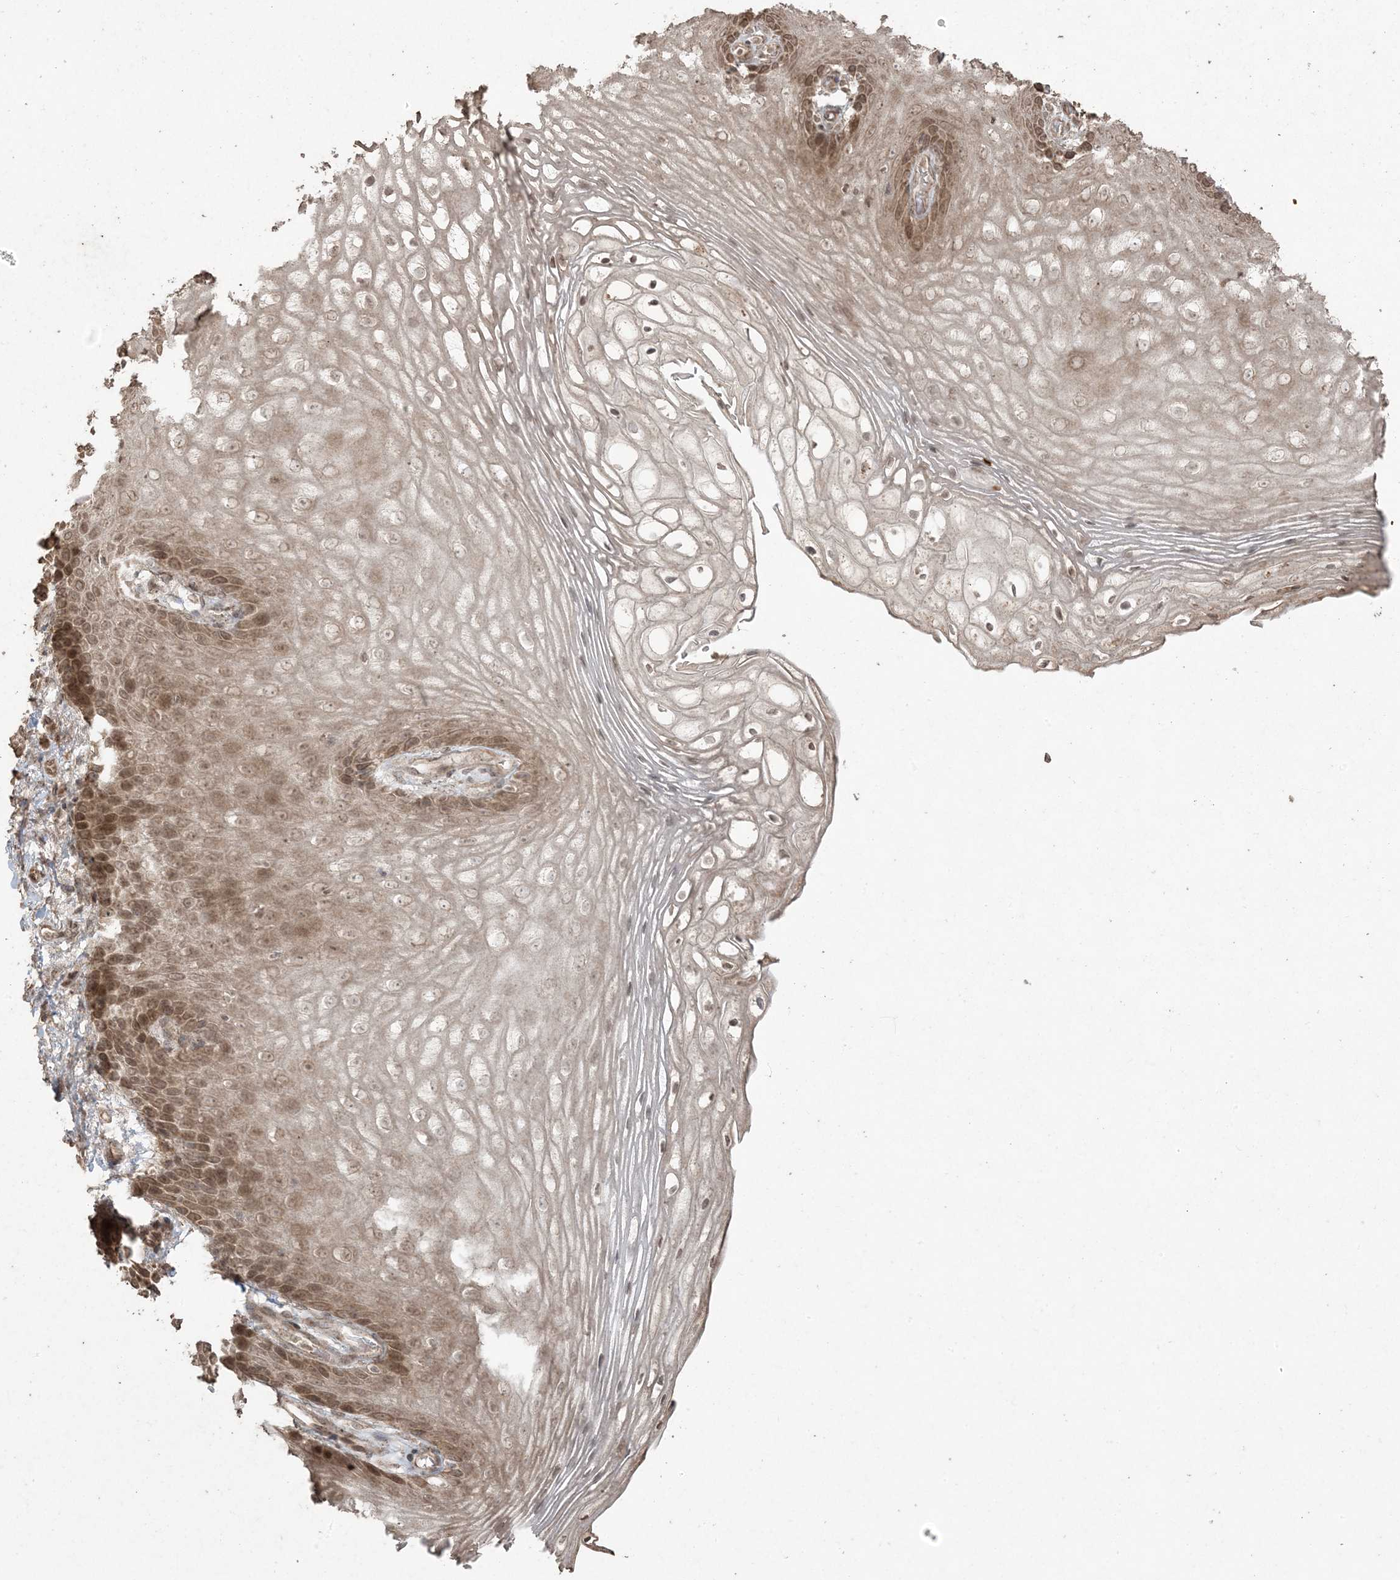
{"staining": {"intensity": "moderate", "quantity": ">75%", "location": "cytoplasmic/membranous,nuclear"}, "tissue": "vagina", "cell_type": "Squamous epithelial cells", "image_type": "normal", "snomed": [{"axis": "morphology", "description": "Normal tissue, NOS"}, {"axis": "topography", "description": "Vagina"}], "caption": "Benign vagina demonstrates moderate cytoplasmic/membranous,nuclear staining in approximately >75% of squamous epithelial cells, visualized by immunohistochemistry. The staining was performed using DAB, with brown indicating positive protein expression. Nuclei are stained blue with hematoxylin.", "gene": "DDX19B", "patient": {"sex": "female", "age": 60}}